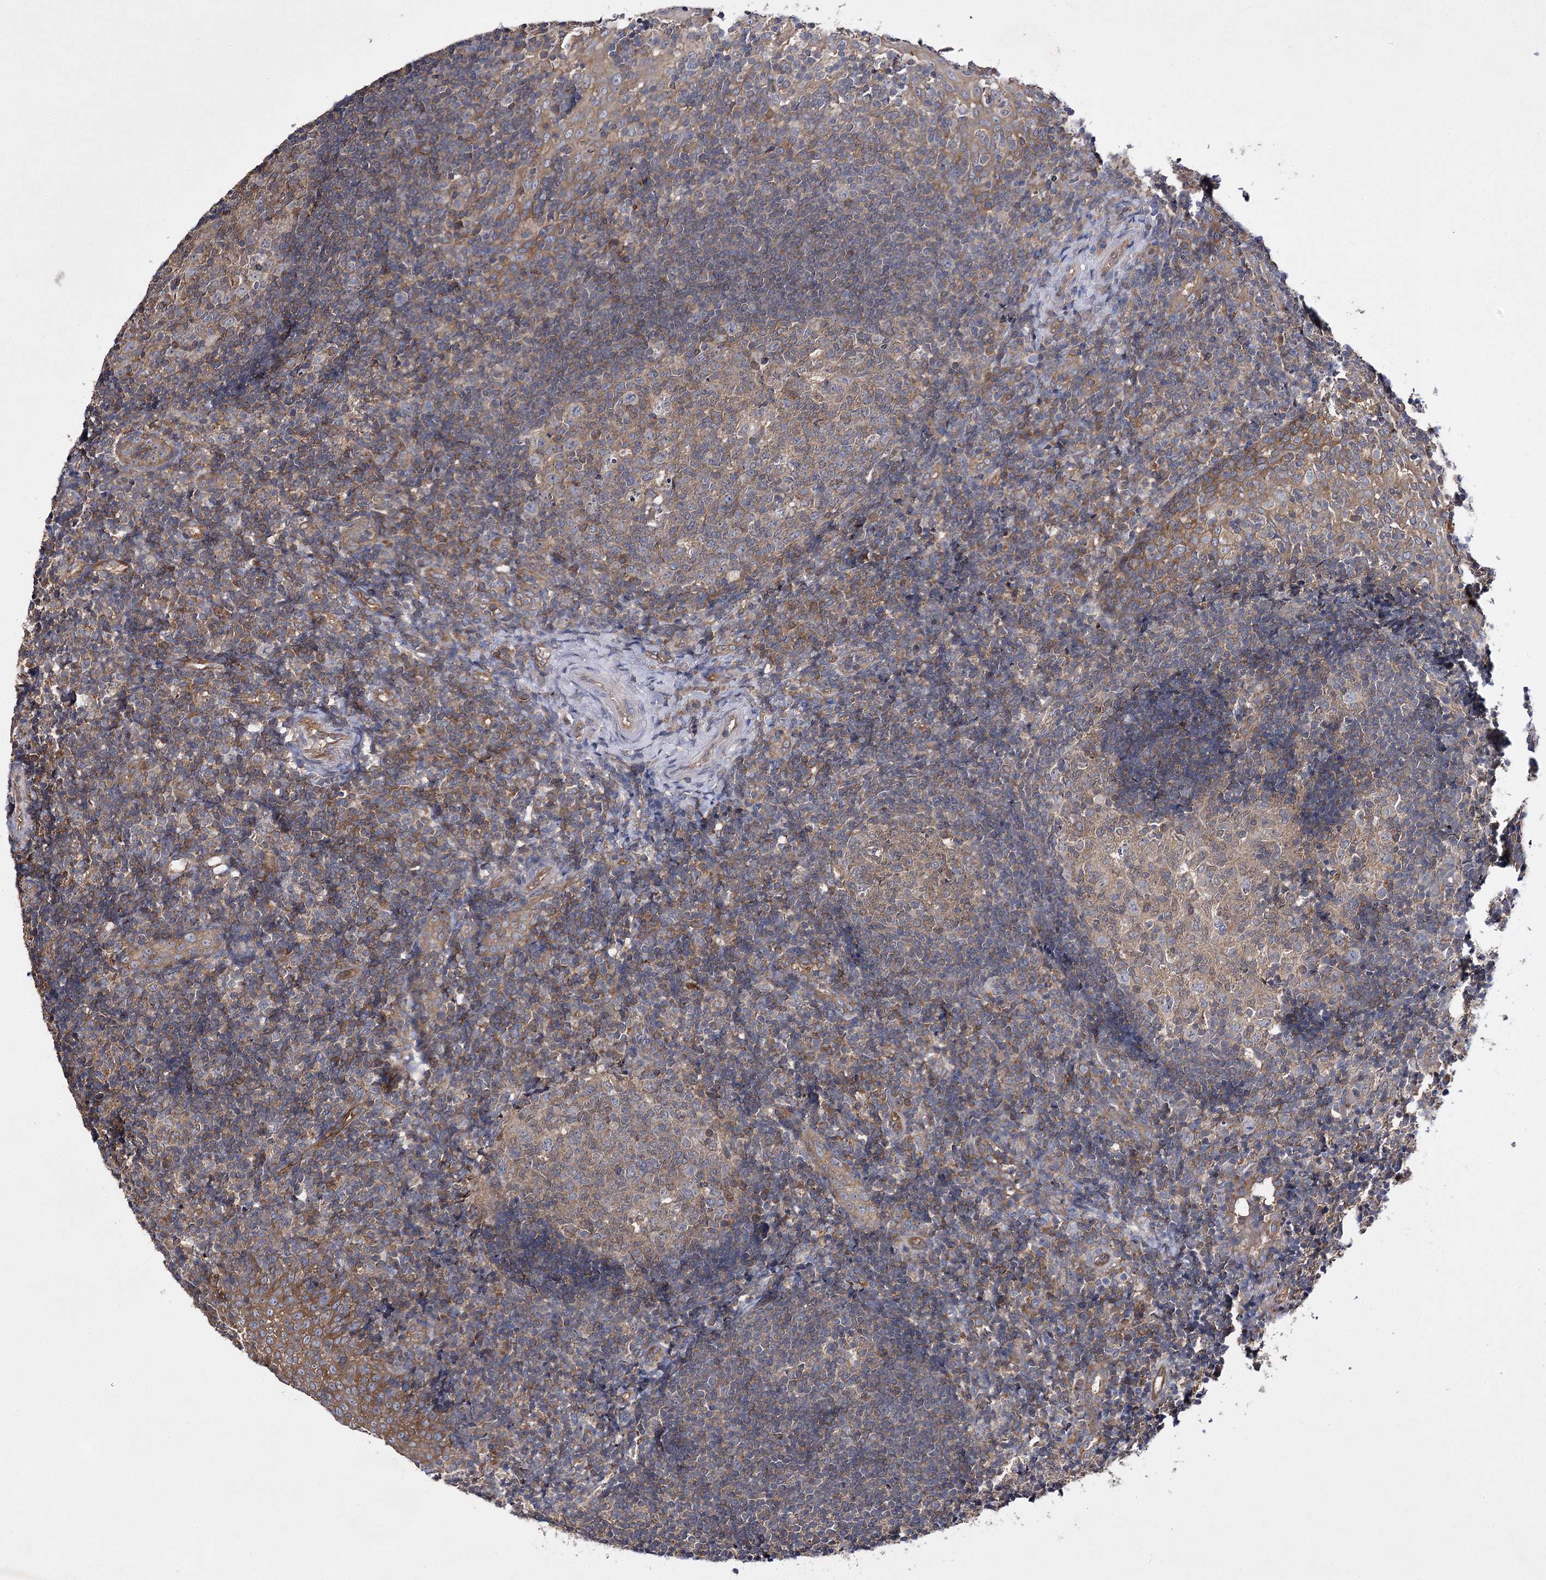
{"staining": {"intensity": "weak", "quantity": ">75%", "location": "cytoplasmic/membranous"}, "tissue": "tonsil", "cell_type": "Germinal center cells", "image_type": "normal", "snomed": [{"axis": "morphology", "description": "Normal tissue, NOS"}, {"axis": "topography", "description": "Tonsil"}], "caption": "Immunohistochemical staining of benign tonsil shows low levels of weak cytoplasmic/membranous positivity in approximately >75% of germinal center cells.", "gene": "BCR", "patient": {"sex": "female", "age": 40}}